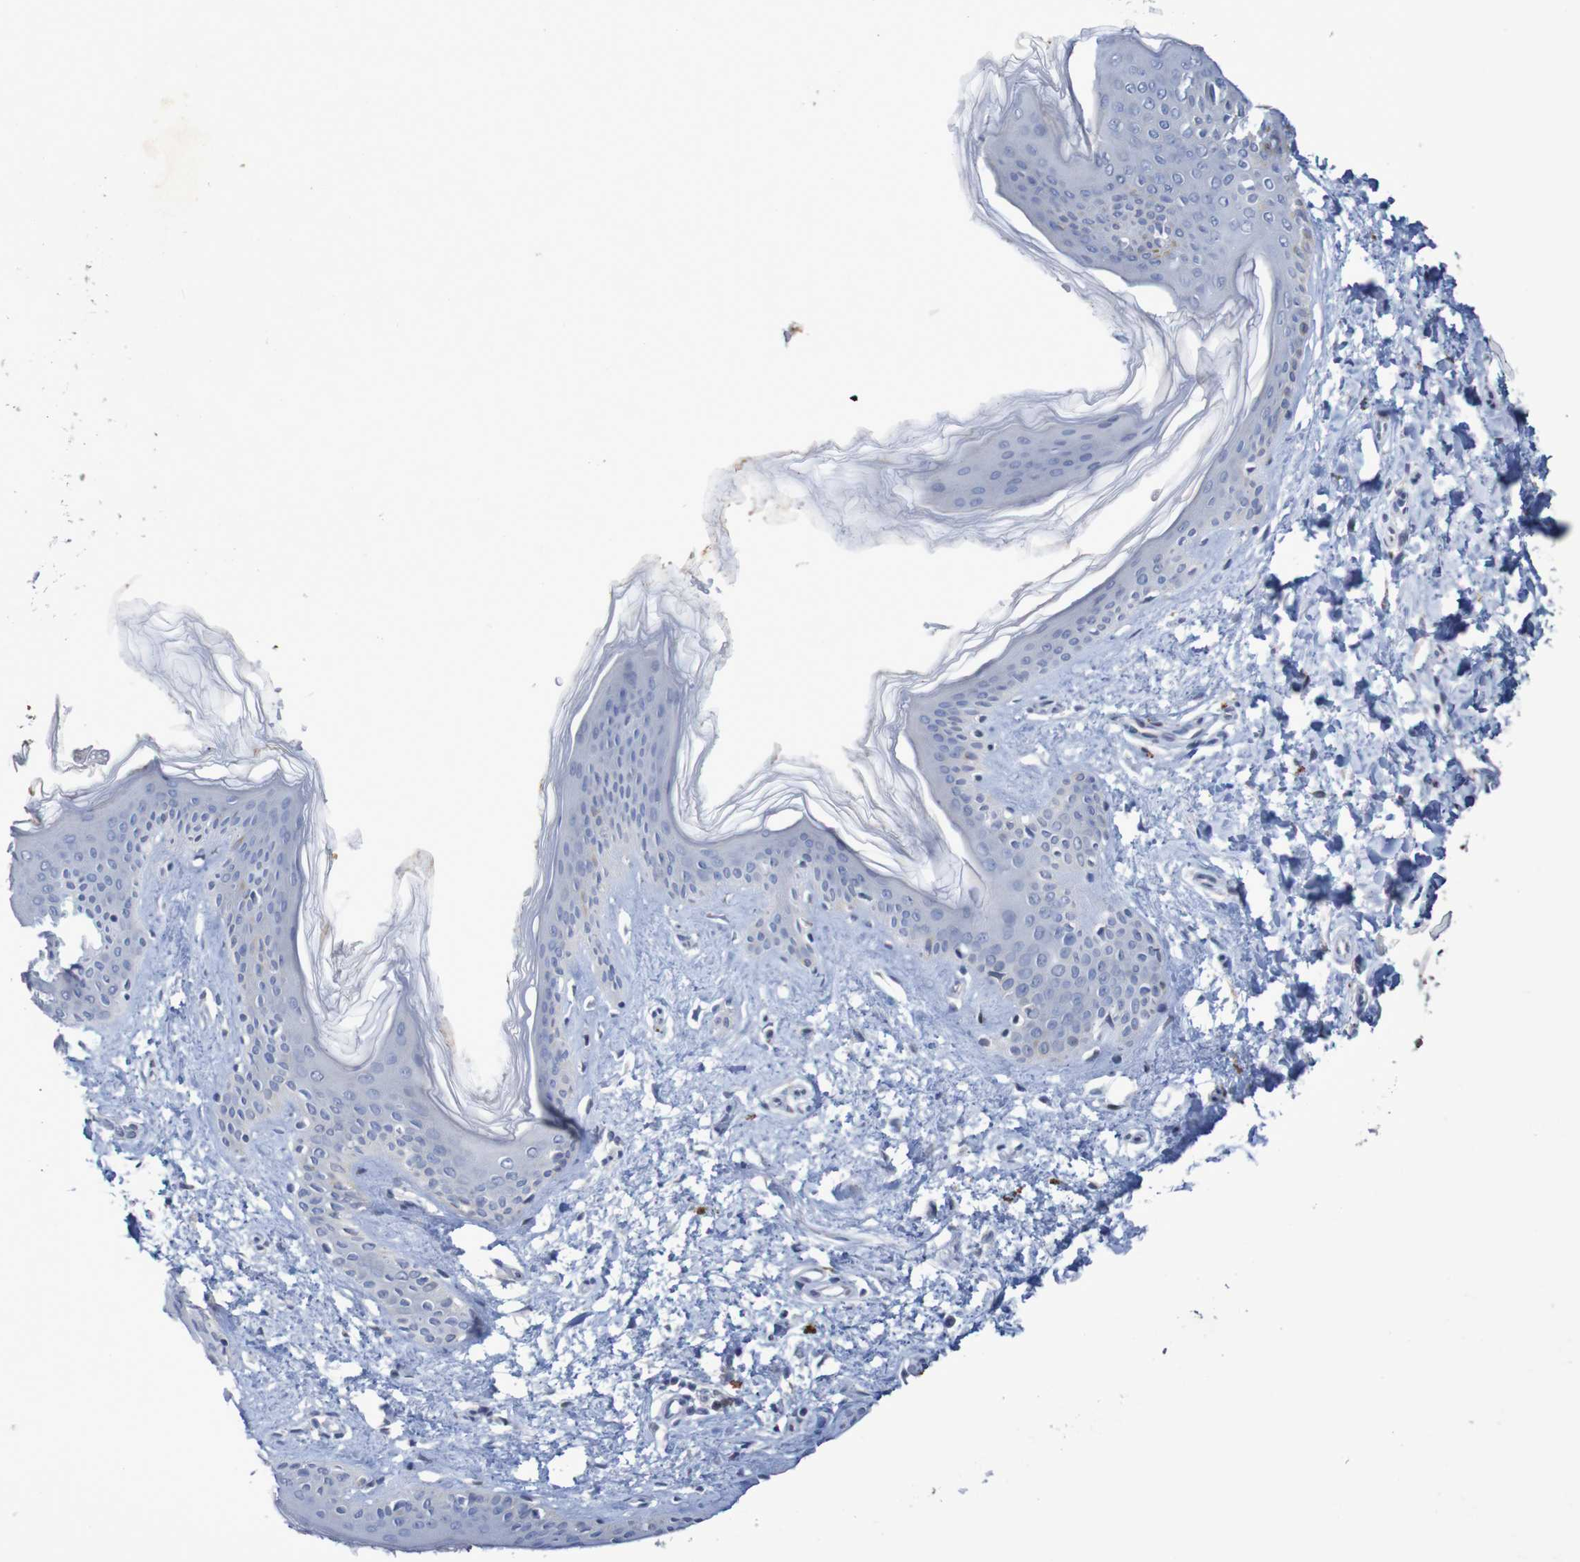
{"staining": {"intensity": "negative", "quantity": "none", "location": "none"}, "tissue": "skin", "cell_type": "Fibroblasts", "image_type": "normal", "snomed": [{"axis": "morphology", "description": "Normal tissue, NOS"}, {"axis": "topography", "description": "Skin"}], "caption": "A histopathology image of human skin is negative for staining in fibroblasts. (Immunohistochemistry, brightfield microscopy, high magnification).", "gene": "FBP1", "patient": {"sex": "female", "age": 41}}